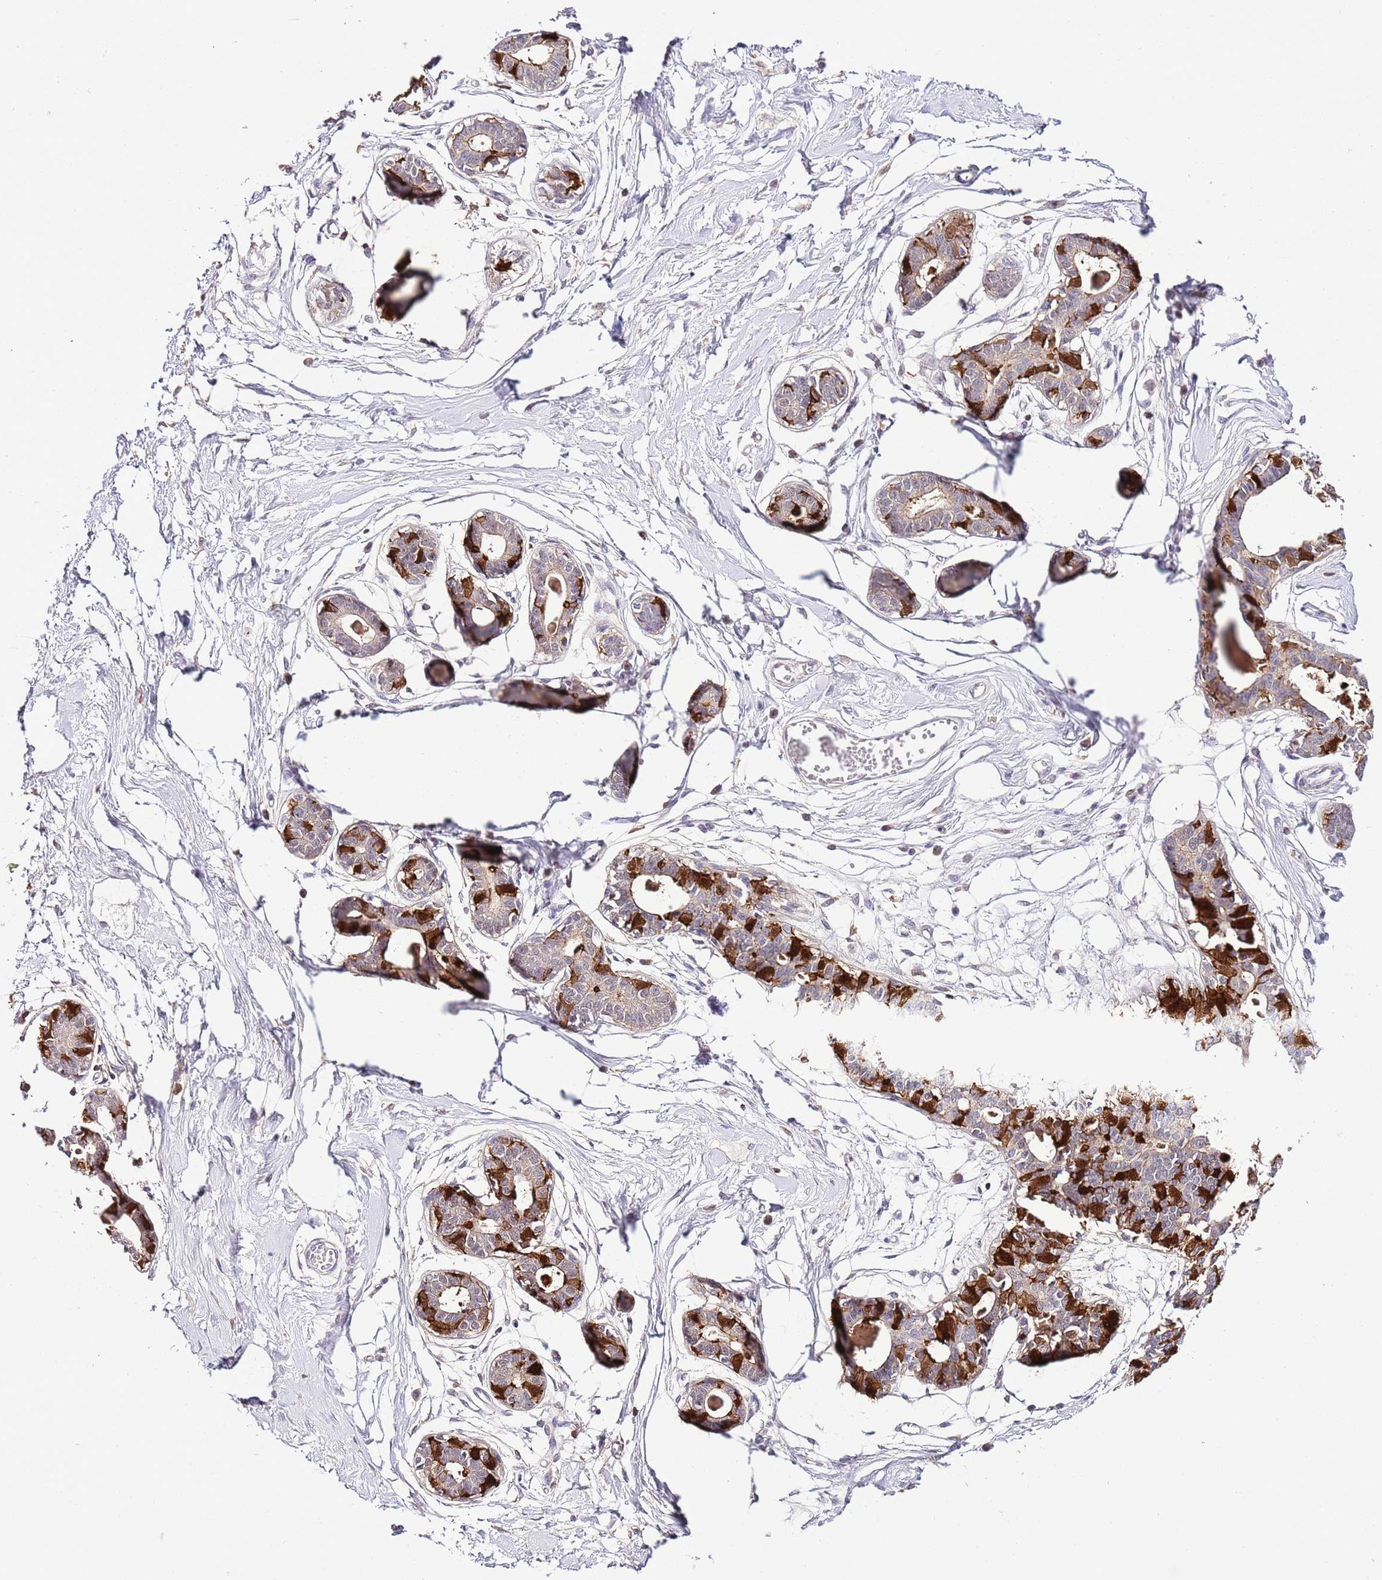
{"staining": {"intensity": "negative", "quantity": "none", "location": "none"}, "tissue": "breast", "cell_type": "Adipocytes", "image_type": "normal", "snomed": [{"axis": "morphology", "description": "Normal tissue, NOS"}, {"axis": "topography", "description": "Breast"}], "caption": "Immunohistochemical staining of unremarkable human breast reveals no significant staining in adipocytes.", "gene": "EFHD1", "patient": {"sex": "female", "age": 45}}